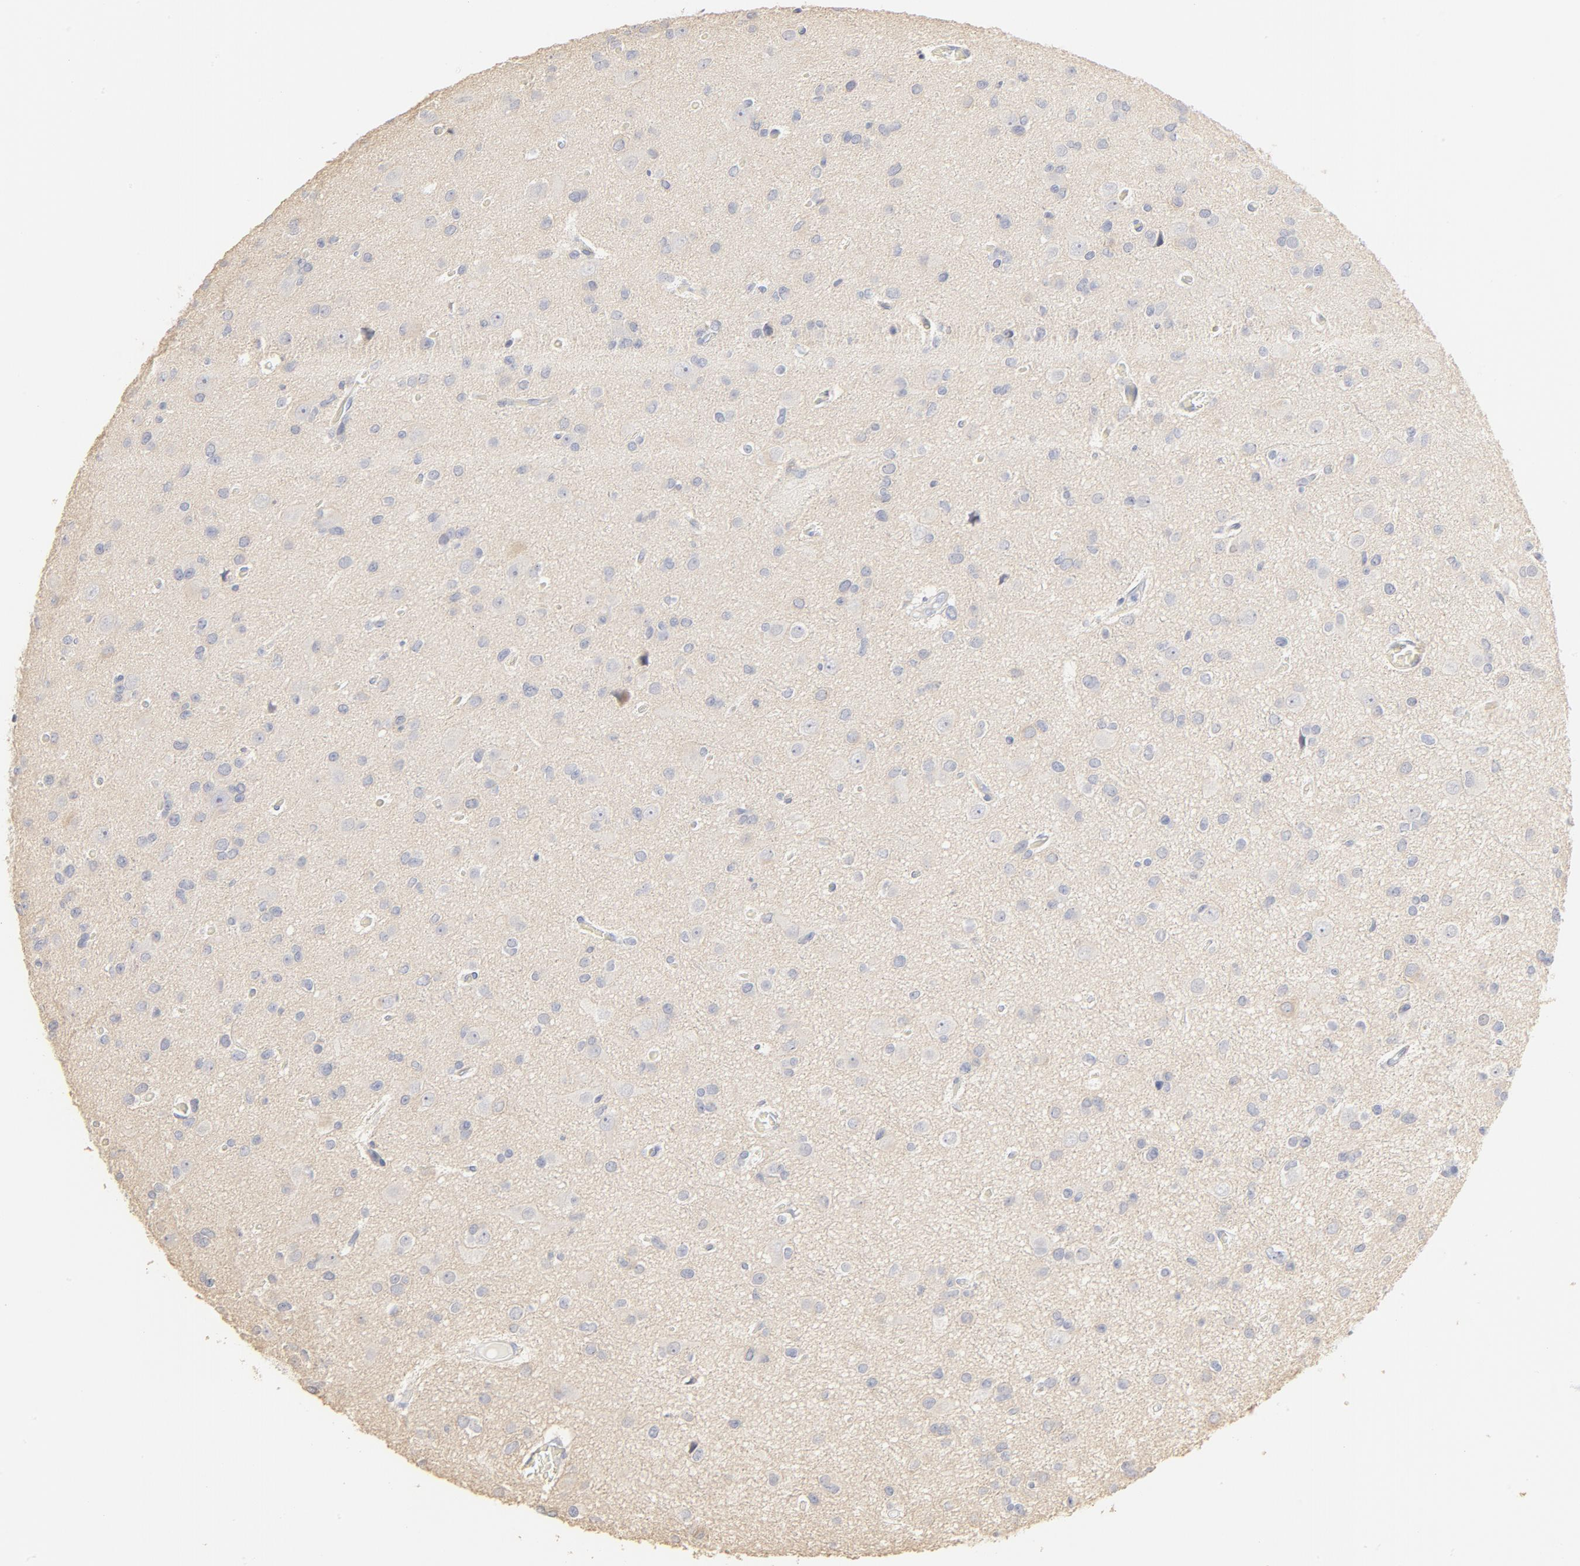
{"staining": {"intensity": "negative", "quantity": "none", "location": "none"}, "tissue": "glioma", "cell_type": "Tumor cells", "image_type": "cancer", "snomed": [{"axis": "morphology", "description": "Glioma, malignant, Low grade"}, {"axis": "topography", "description": "Brain"}], "caption": "Micrograph shows no protein positivity in tumor cells of malignant glioma (low-grade) tissue. (Stains: DAB (3,3'-diaminobenzidine) immunohistochemistry with hematoxylin counter stain, Microscopy: brightfield microscopy at high magnification).", "gene": "FCGBP", "patient": {"sex": "male", "age": 42}}